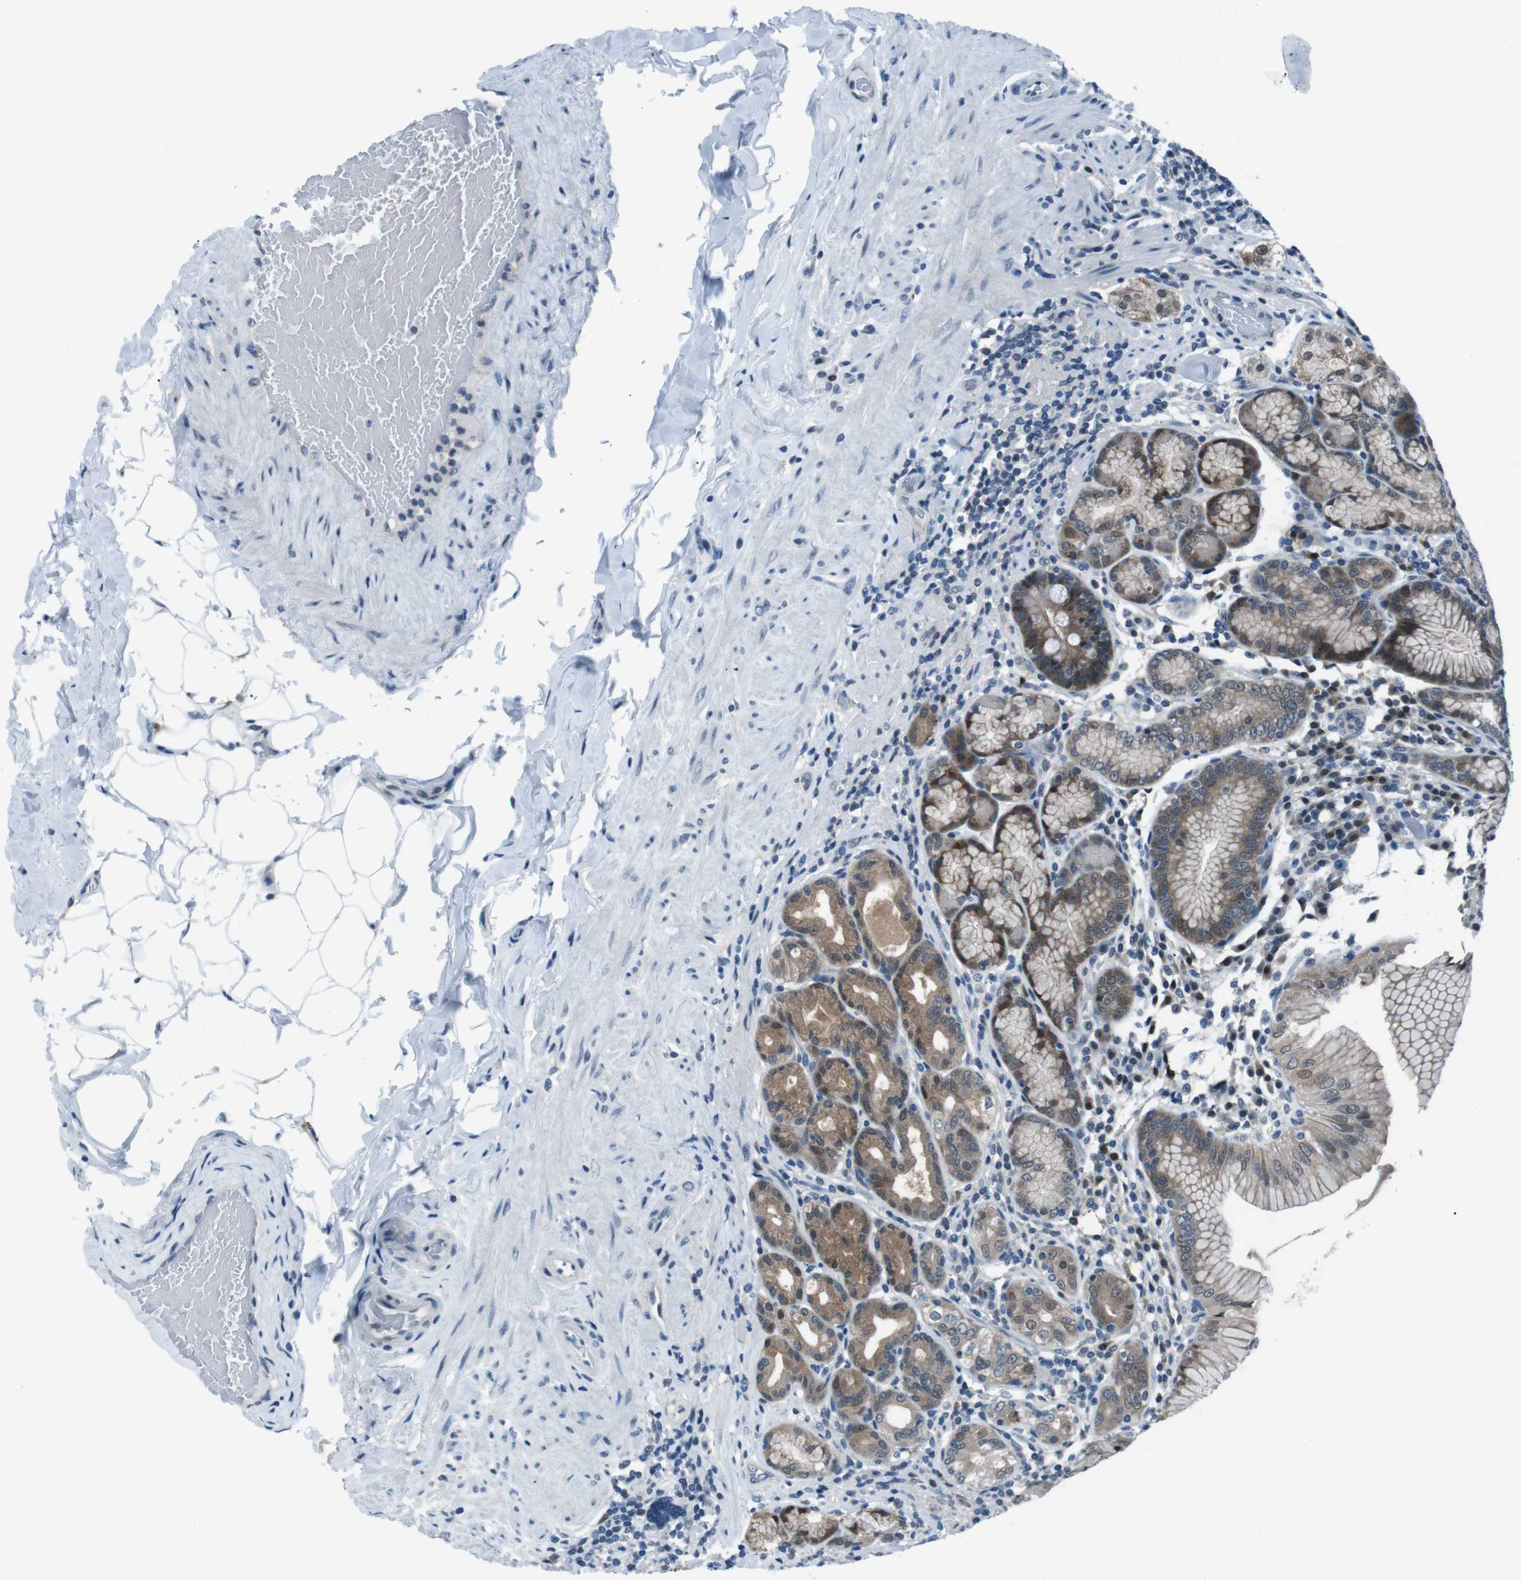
{"staining": {"intensity": "moderate", "quantity": ">75%", "location": "cytoplasmic/membranous"}, "tissue": "stomach", "cell_type": "Glandular cells", "image_type": "normal", "snomed": [{"axis": "morphology", "description": "Normal tissue, NOS"}, {"axis": "topography", "description": "Stomach, lower"}], "caption": "Approximately >75% of glandular cells in normal stomach reveal moderate cytoplasmic/membranous protein positivity as visualized by brown immunohistochemical staining.", "gene": "LRP5", "patient": {"sex": "female", "age": 76}}